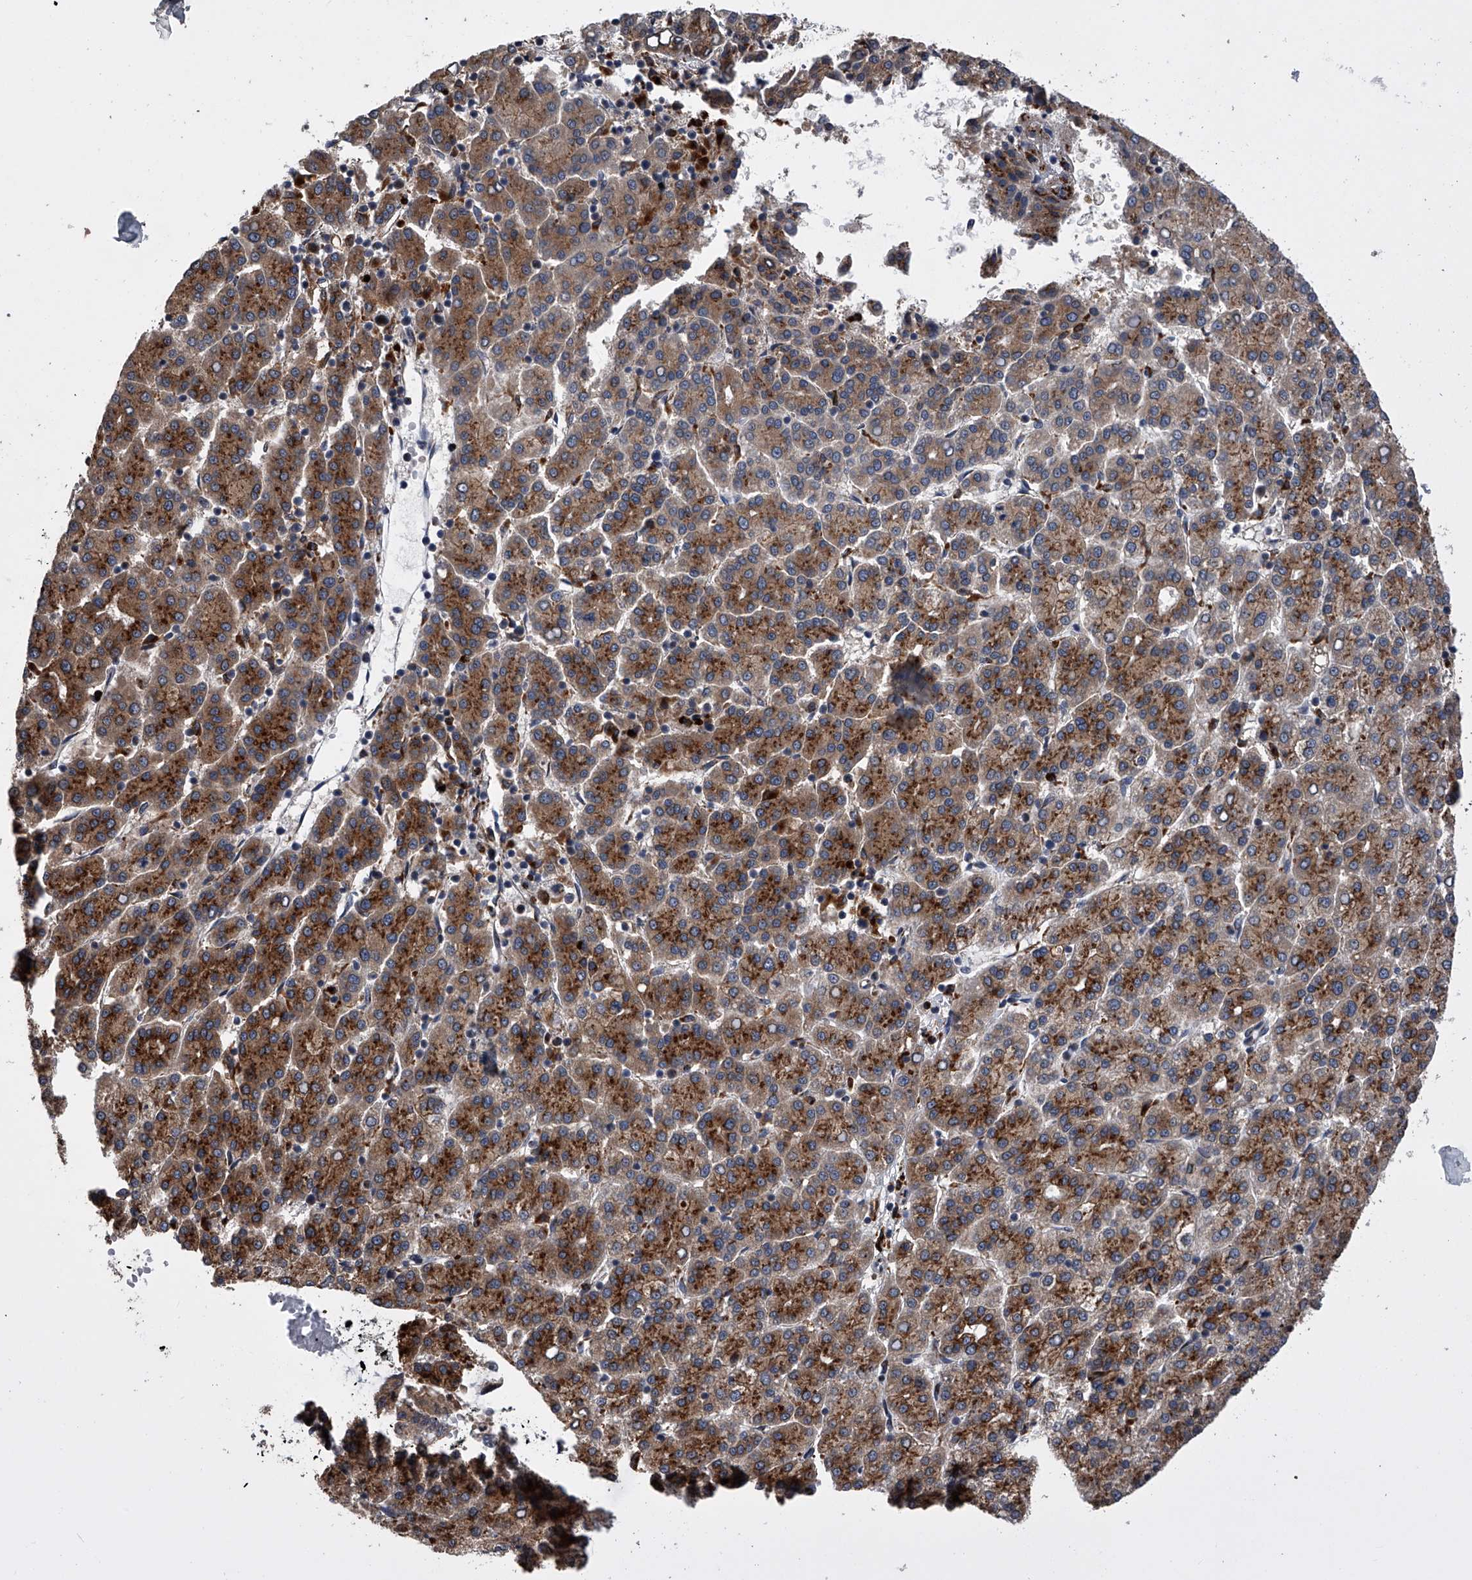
{"staining": {"intensity": "strong", "quantity": ">75%", "location": "cytoplasmic/membranous"}, "tissue": "liver cancer", "cell_type": "Tumor cells", "image_type": "cancer", "snomed": [{"axis": "morphology", "description": "Carcinoma, Hepatocellular, NOS"}, {"axis": "topography", "description": "Liver"}], "caption": "Human liver hepatocellular carcinoma stained with a protein marker reveals strong staining in tumor cells.", "gene": "TRIM8", "patient": {"sex": "female", "age": 58}}